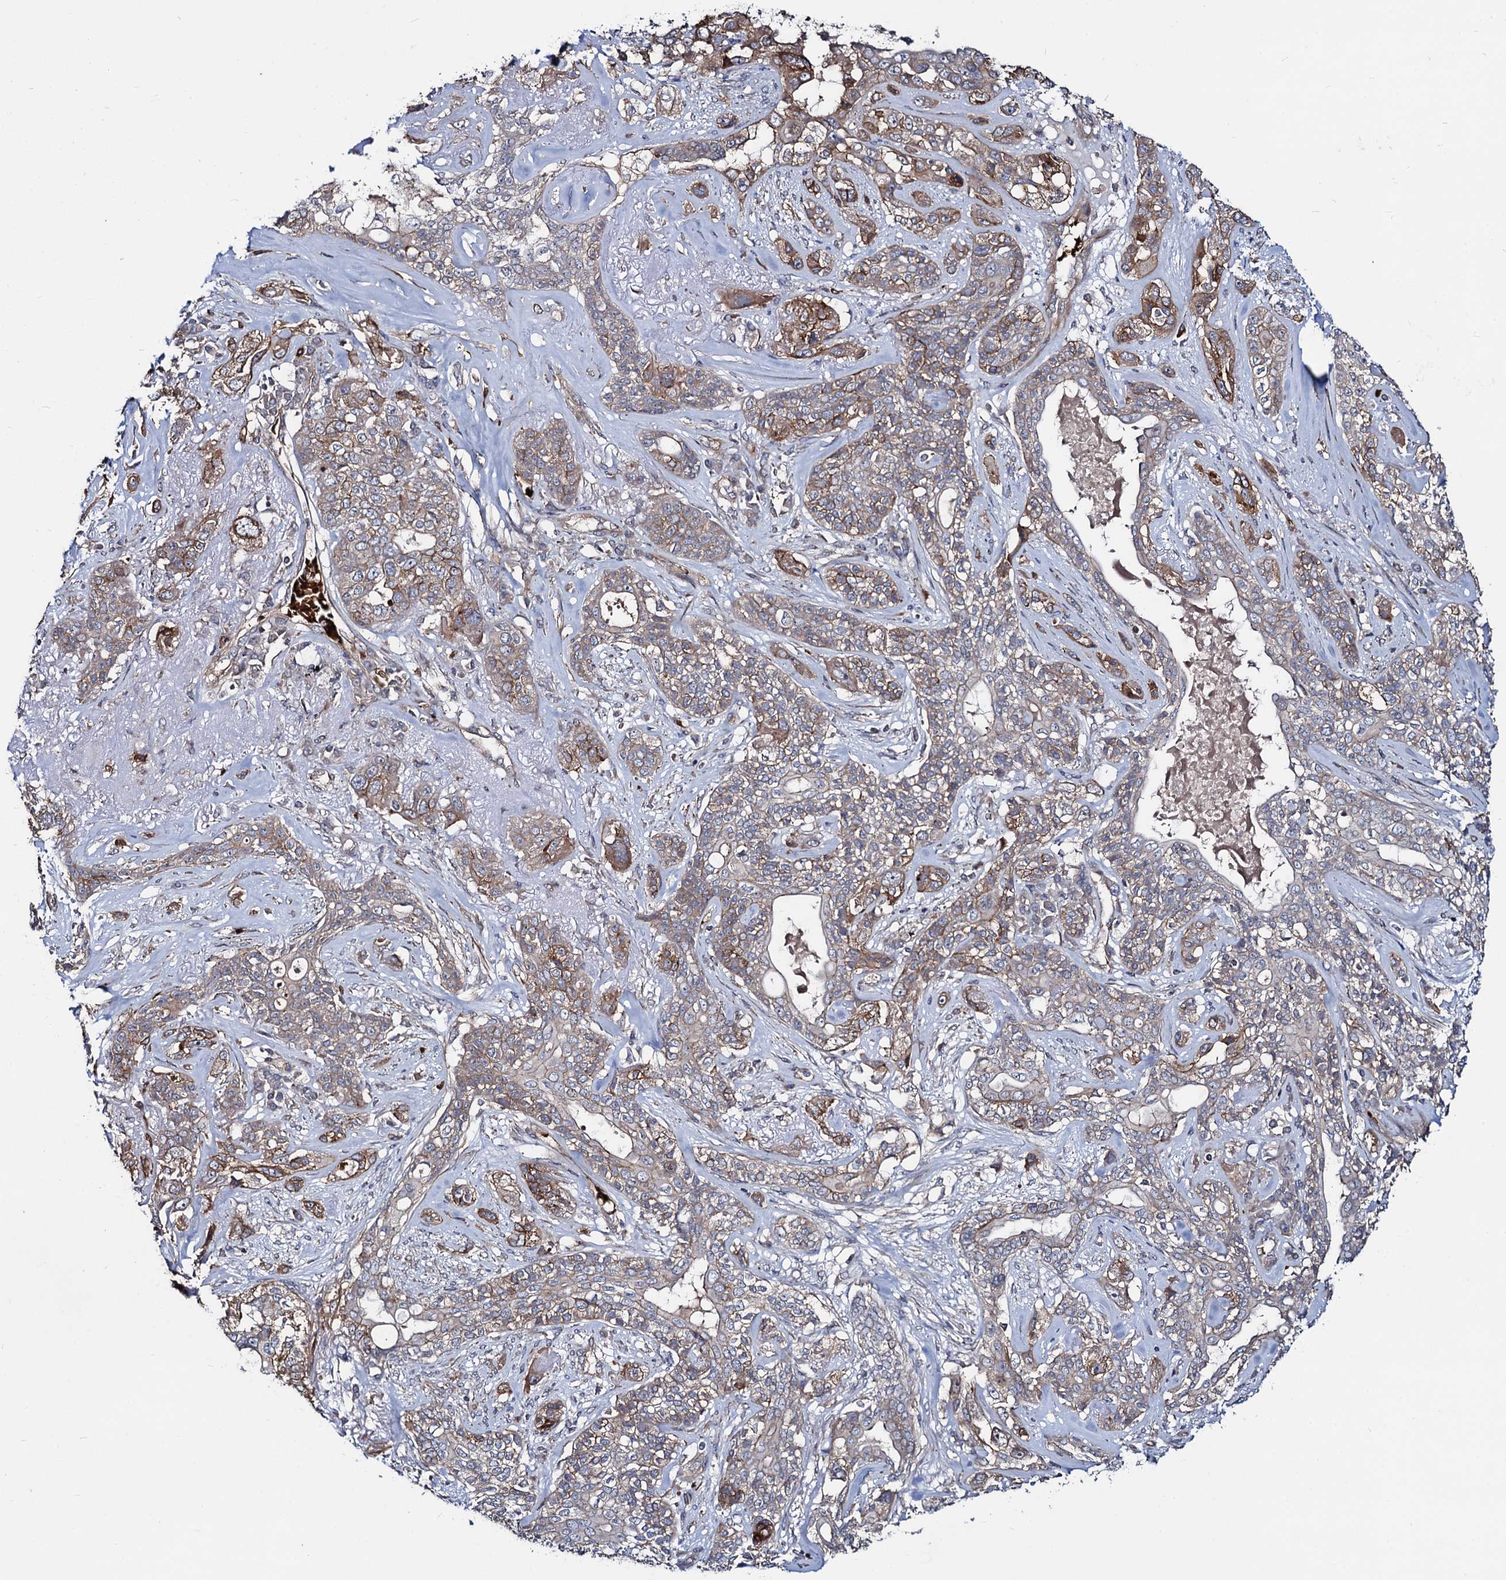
{"staining": {"intensity": "moderate", "quantity": "<25%", "location": "cytoplasmic/membranous"}, "tissue": "lung cancer", "cell_type": "Tumor cells", "image_type": "cancer", "snomed": [{"axis": "morphology", "description": "Squamous cell carcinoma, NOS"}, {"axis": "topography", "description": "Lung"}], "caption": "This is a photomicrograph of immunohistochemistry staining of lung cancer (squamous cell carcinoma), which shows moderate positivity in the cytoplasmic/membranous of tumor cells.", "gene": "KXD1", "patient": {"sex": "female", "age": 70}}